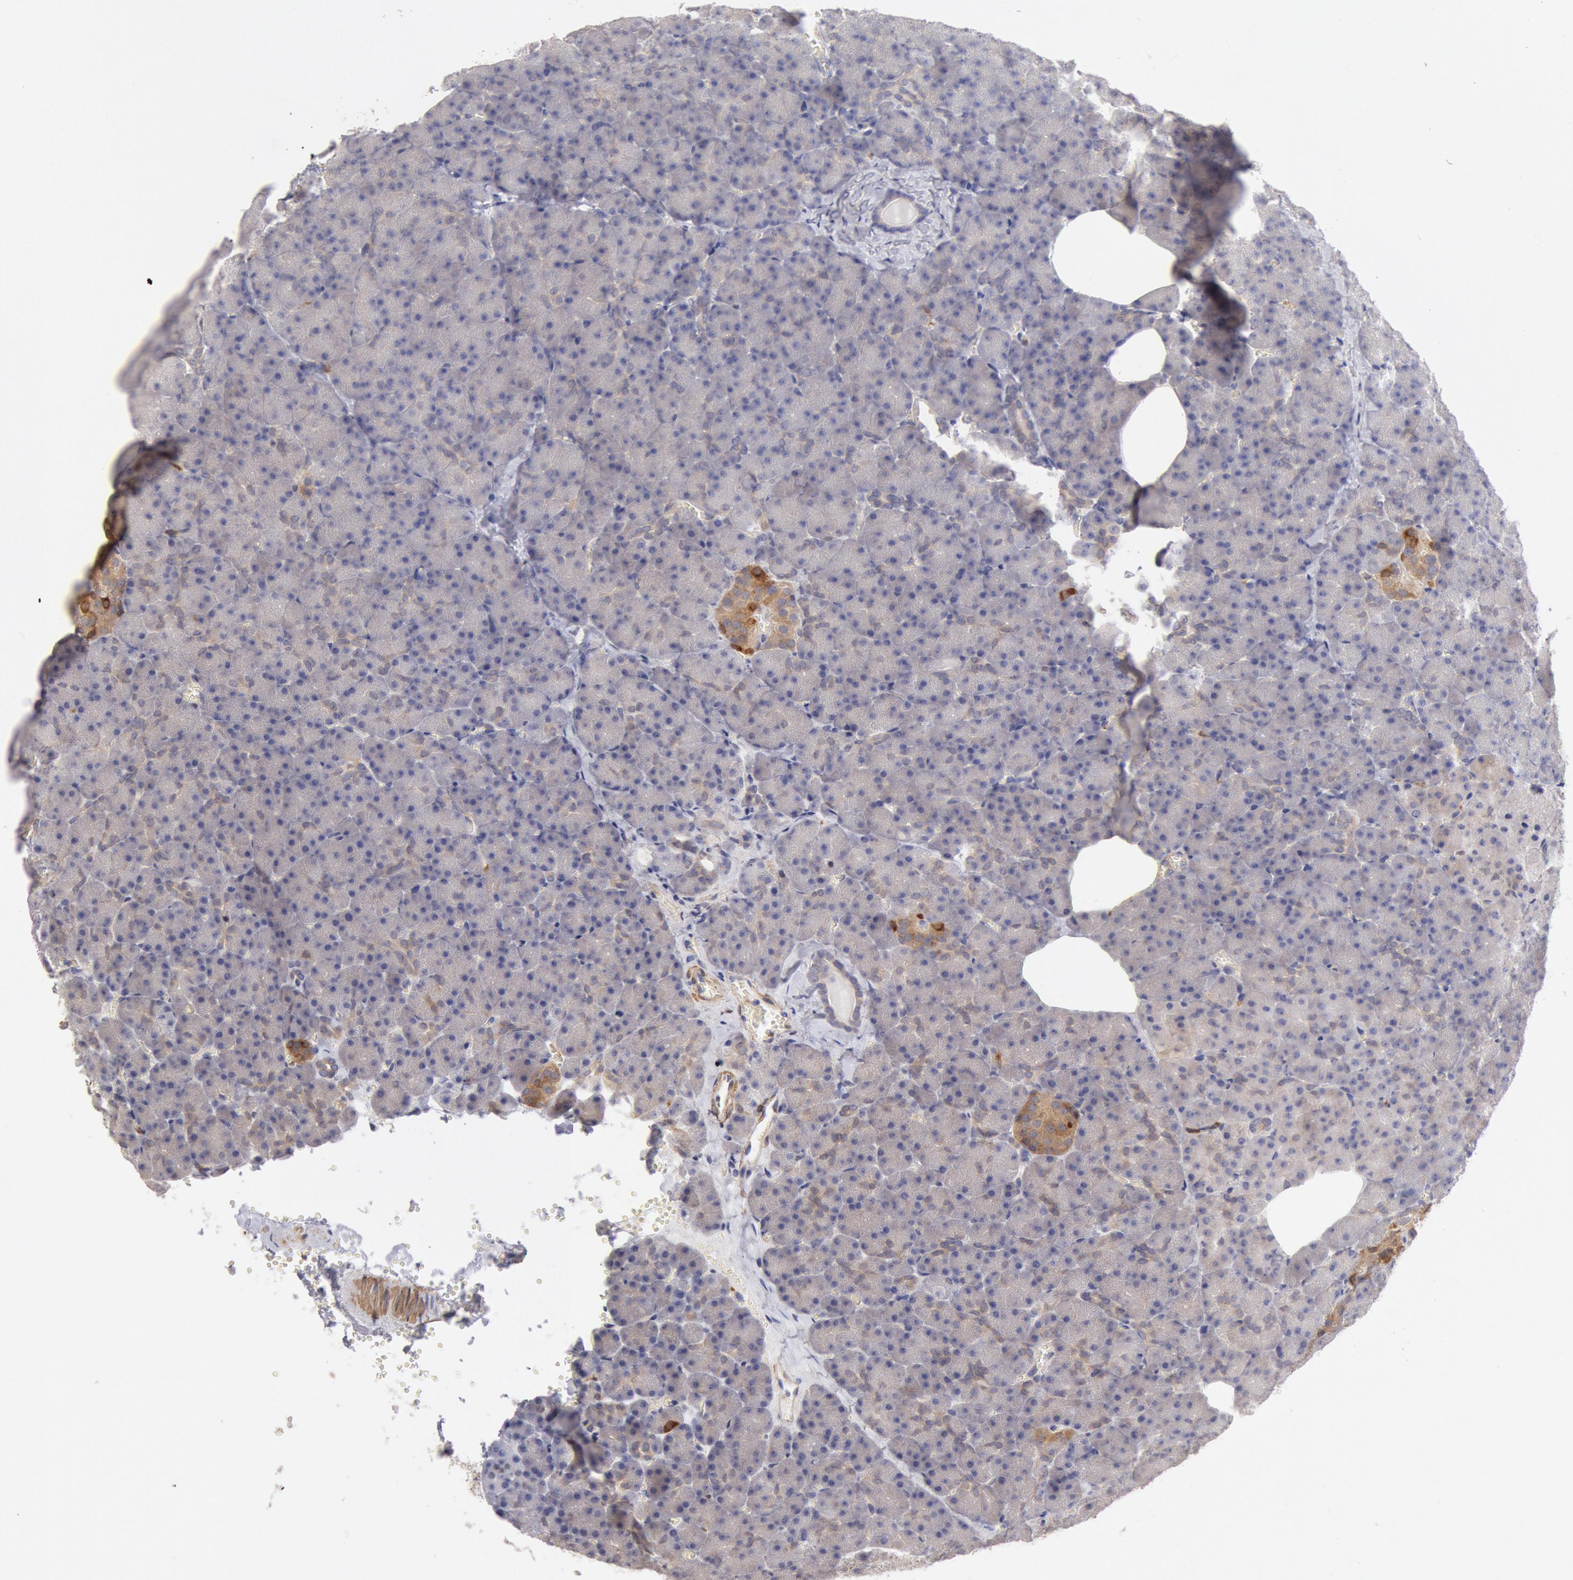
{"staining": {"intensity": "negative", "quantity": "none", "location": "none"}, "tissue": "pancreas", "cell_type": "Exocrine glandular cells", "image_type": "normal", "snomed": [{"axis": "morphology", "description": "Normal tissue, NOS"}, {"axis": "topography", "description": "Pancreas"}], "caption": "IHC image of unremarkable pancreas stained for a protein (brown), which reveals no positivity in exocrine glandular cells. (DAB (3,3'-diaminobenzidine) immunohistochemistry (IHC), high magnification).", "gene": "TMED8", "patient": {"sex": "female", "age": 35}}